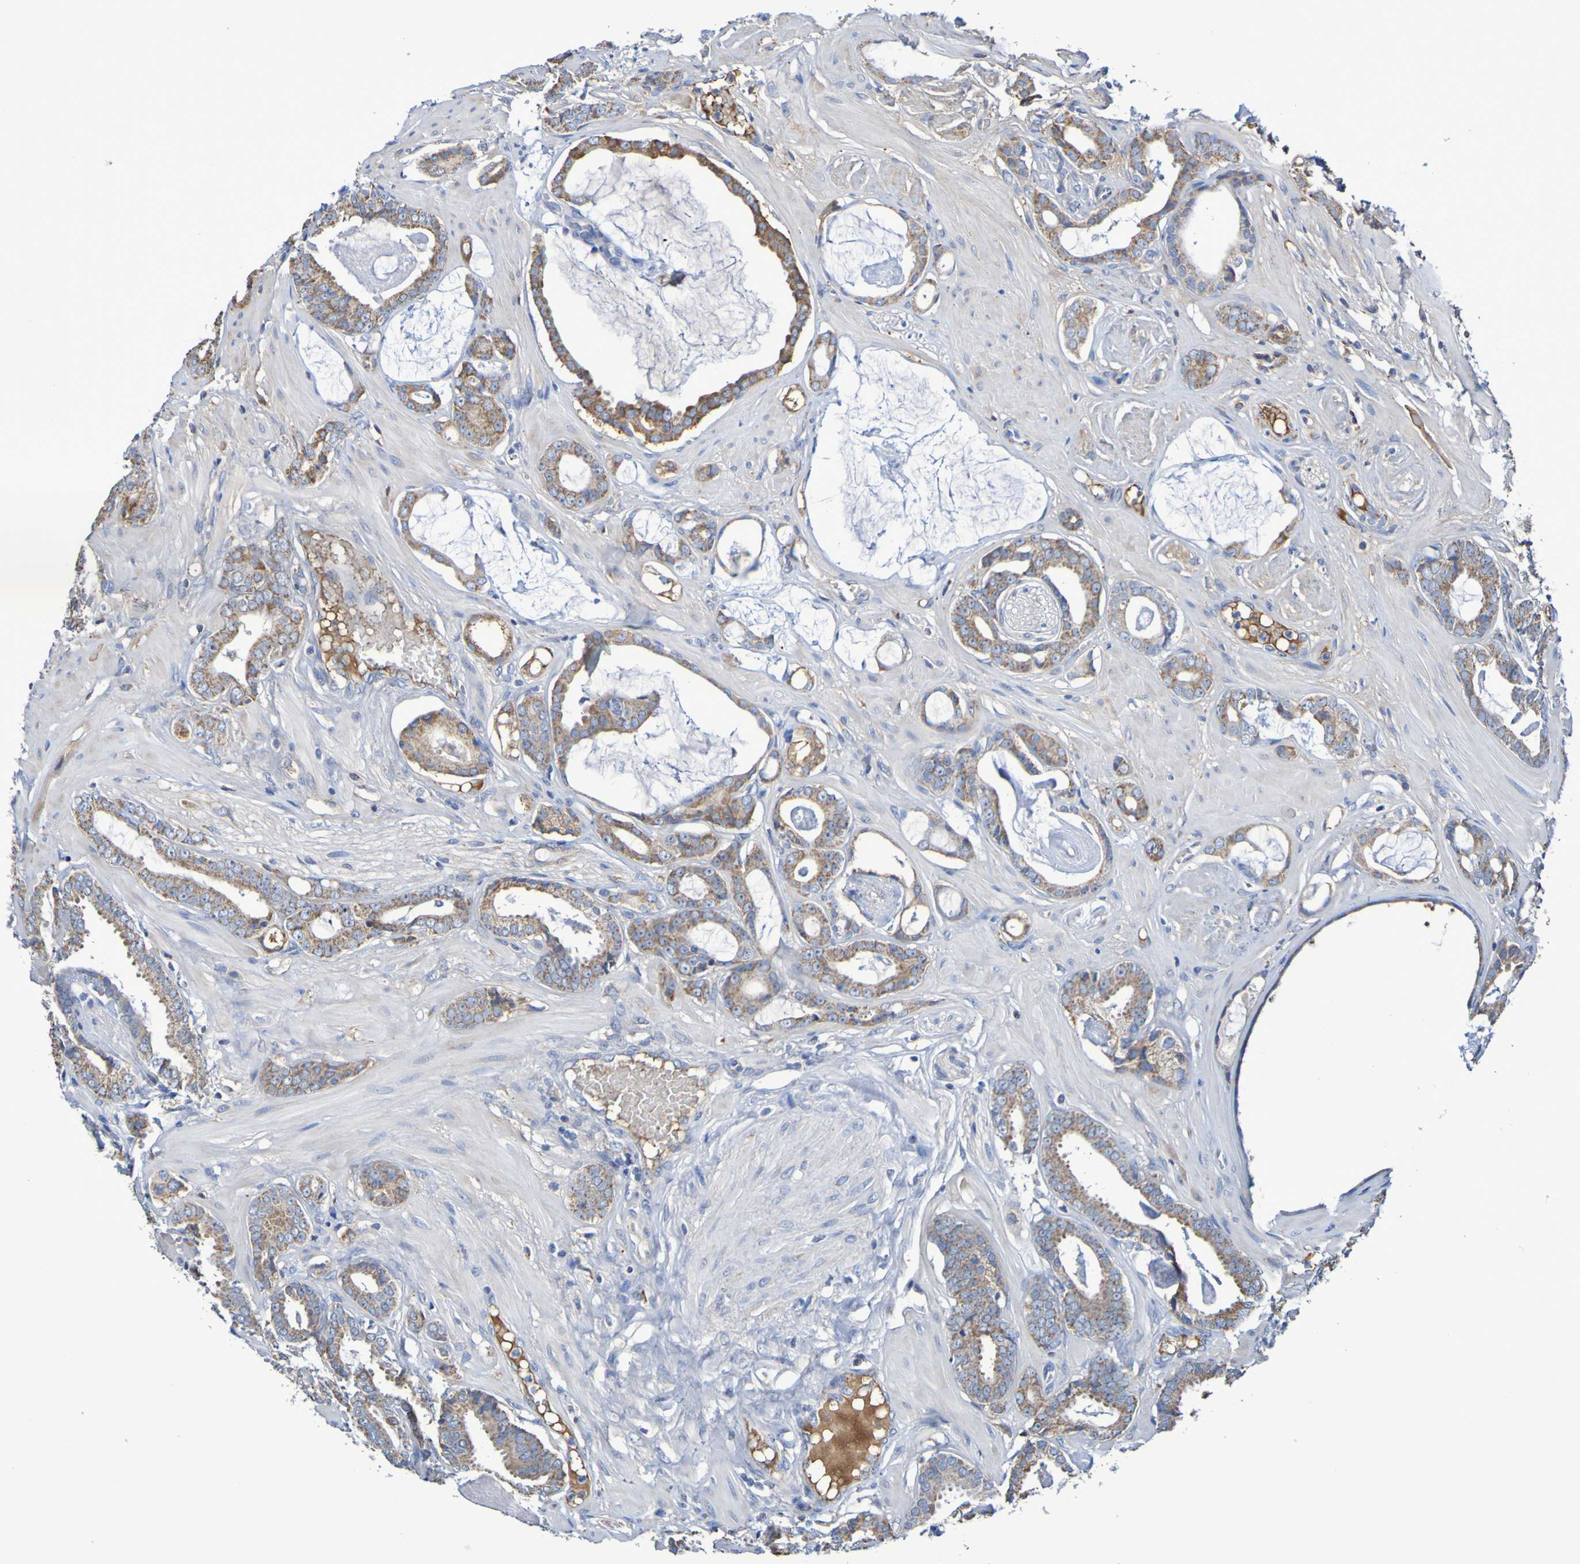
{"staining": {"intensity": "weak", "quantity": ">75%", "location": "cytoplasmic/membranous"}, "tissue": "prostate cancer", "cell_type": "Tumor cells", "image_type": "cancer", "snomed": [{"axis": "morphology", "description": "Adenocarcinoma, Low grade"}, {"axis": "topography", "description": "Prostate"}], "caption": "A brown stain shows weak cytoplasmic/membranous staining of a protein in prostate cancer (adenocarcinoma (low-grade)) tumor cells. The protein is shown in brown color, while the nuclei are stained blue.", "gene": "CNTN2", "patient": {"sex": "male", "age": 53}}